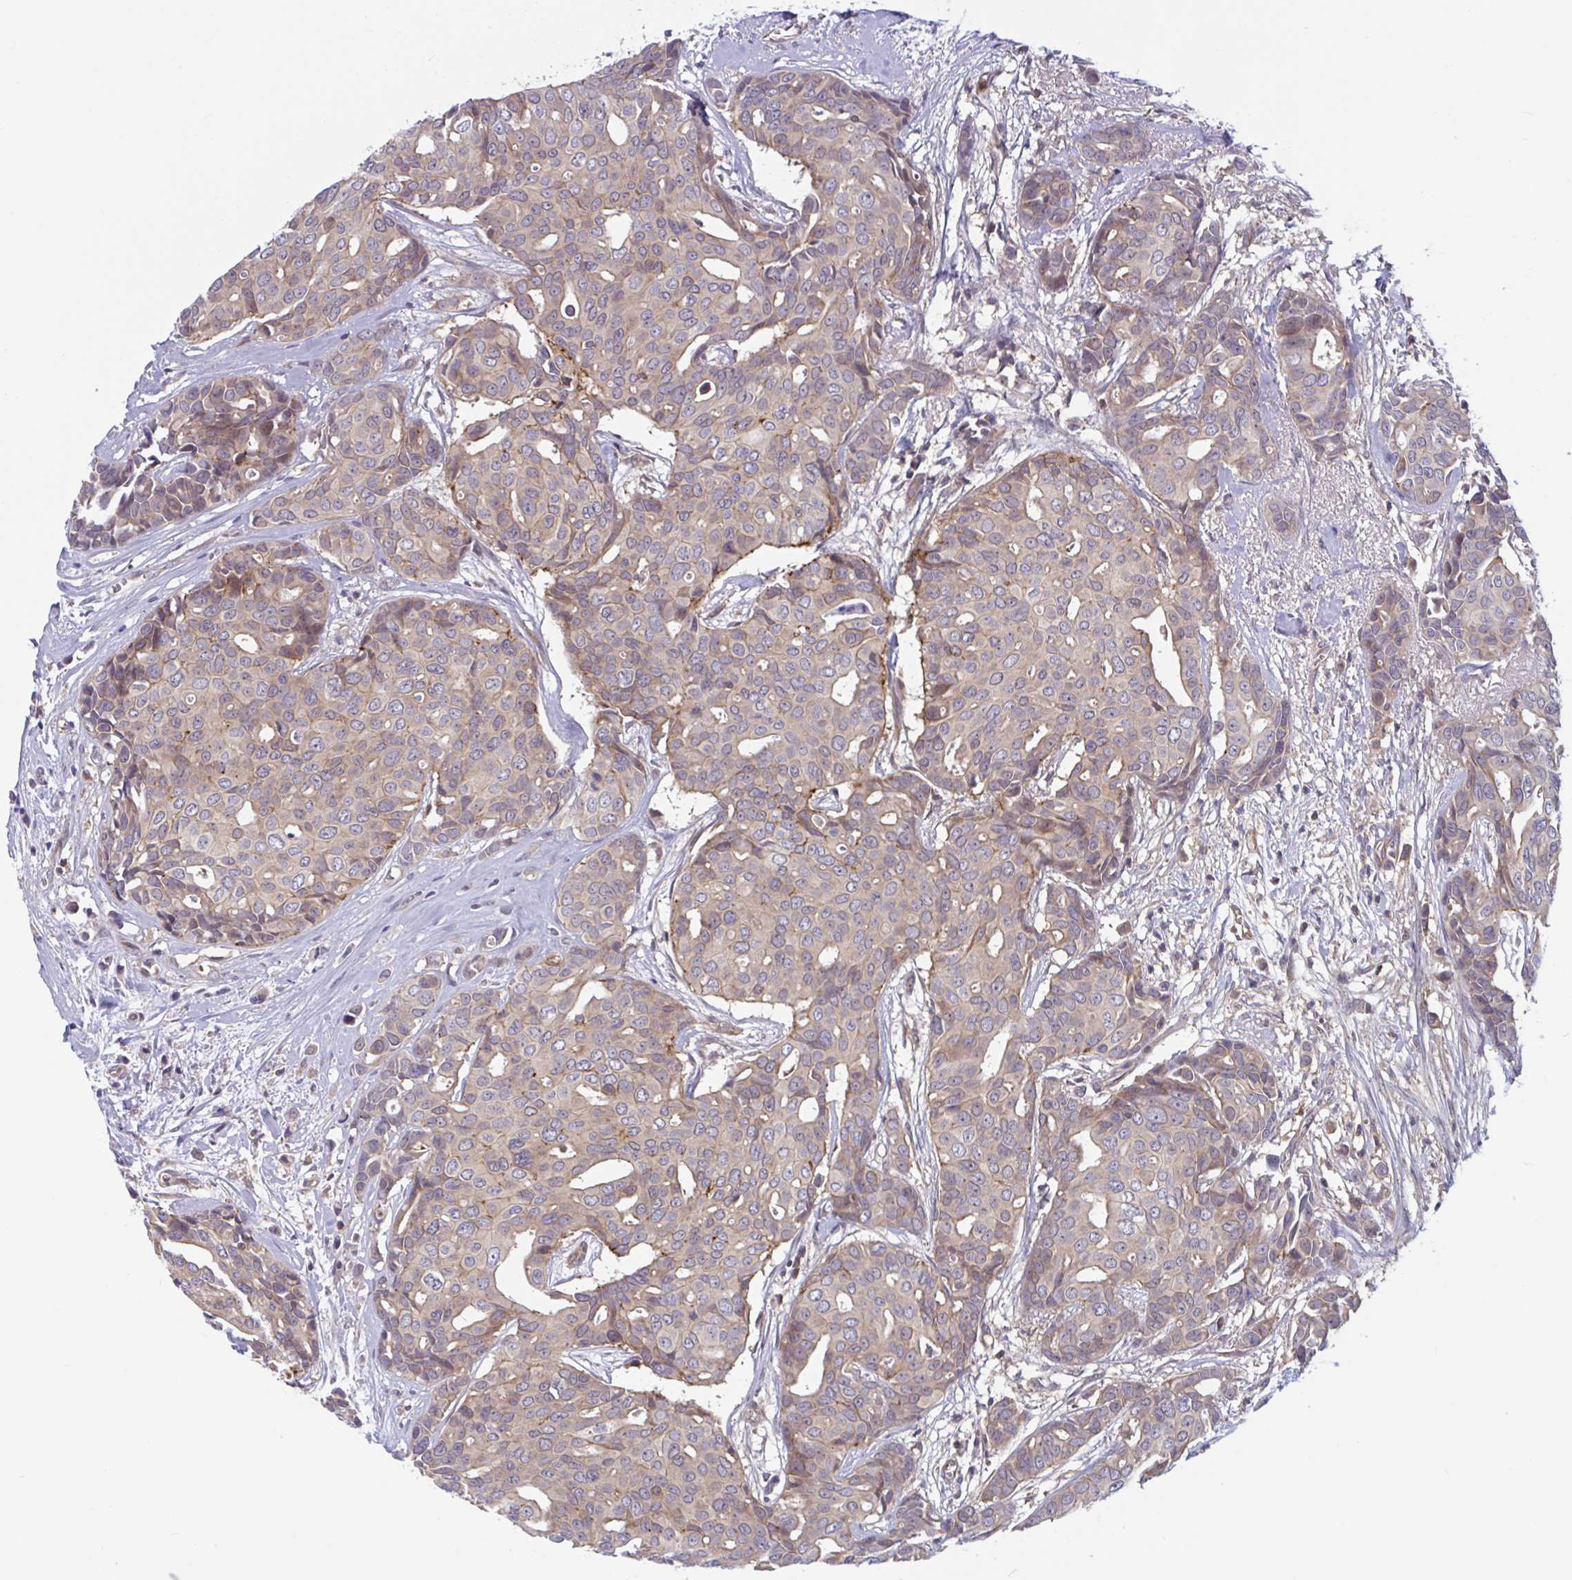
{"staining": {"intensity": "weak", "quantity": "<25%", "location": "cytoplasmic/membranous"}, "tissue": "breast cancer", "cell_type": "Tumor cells", "image_type": "cancer", "snomed": [{"axis": "morphology", "description": "Duct carcinoma"}, {"axis": "topography", "description": "Breast"}], "caption": "A photomicrograph of breast infiltrating ductal carcinoma stained for a protein reveals no brown staining in tumor cells.", "gene": "LMNTD2", "patient": {"sex": "female", "age": 54}}